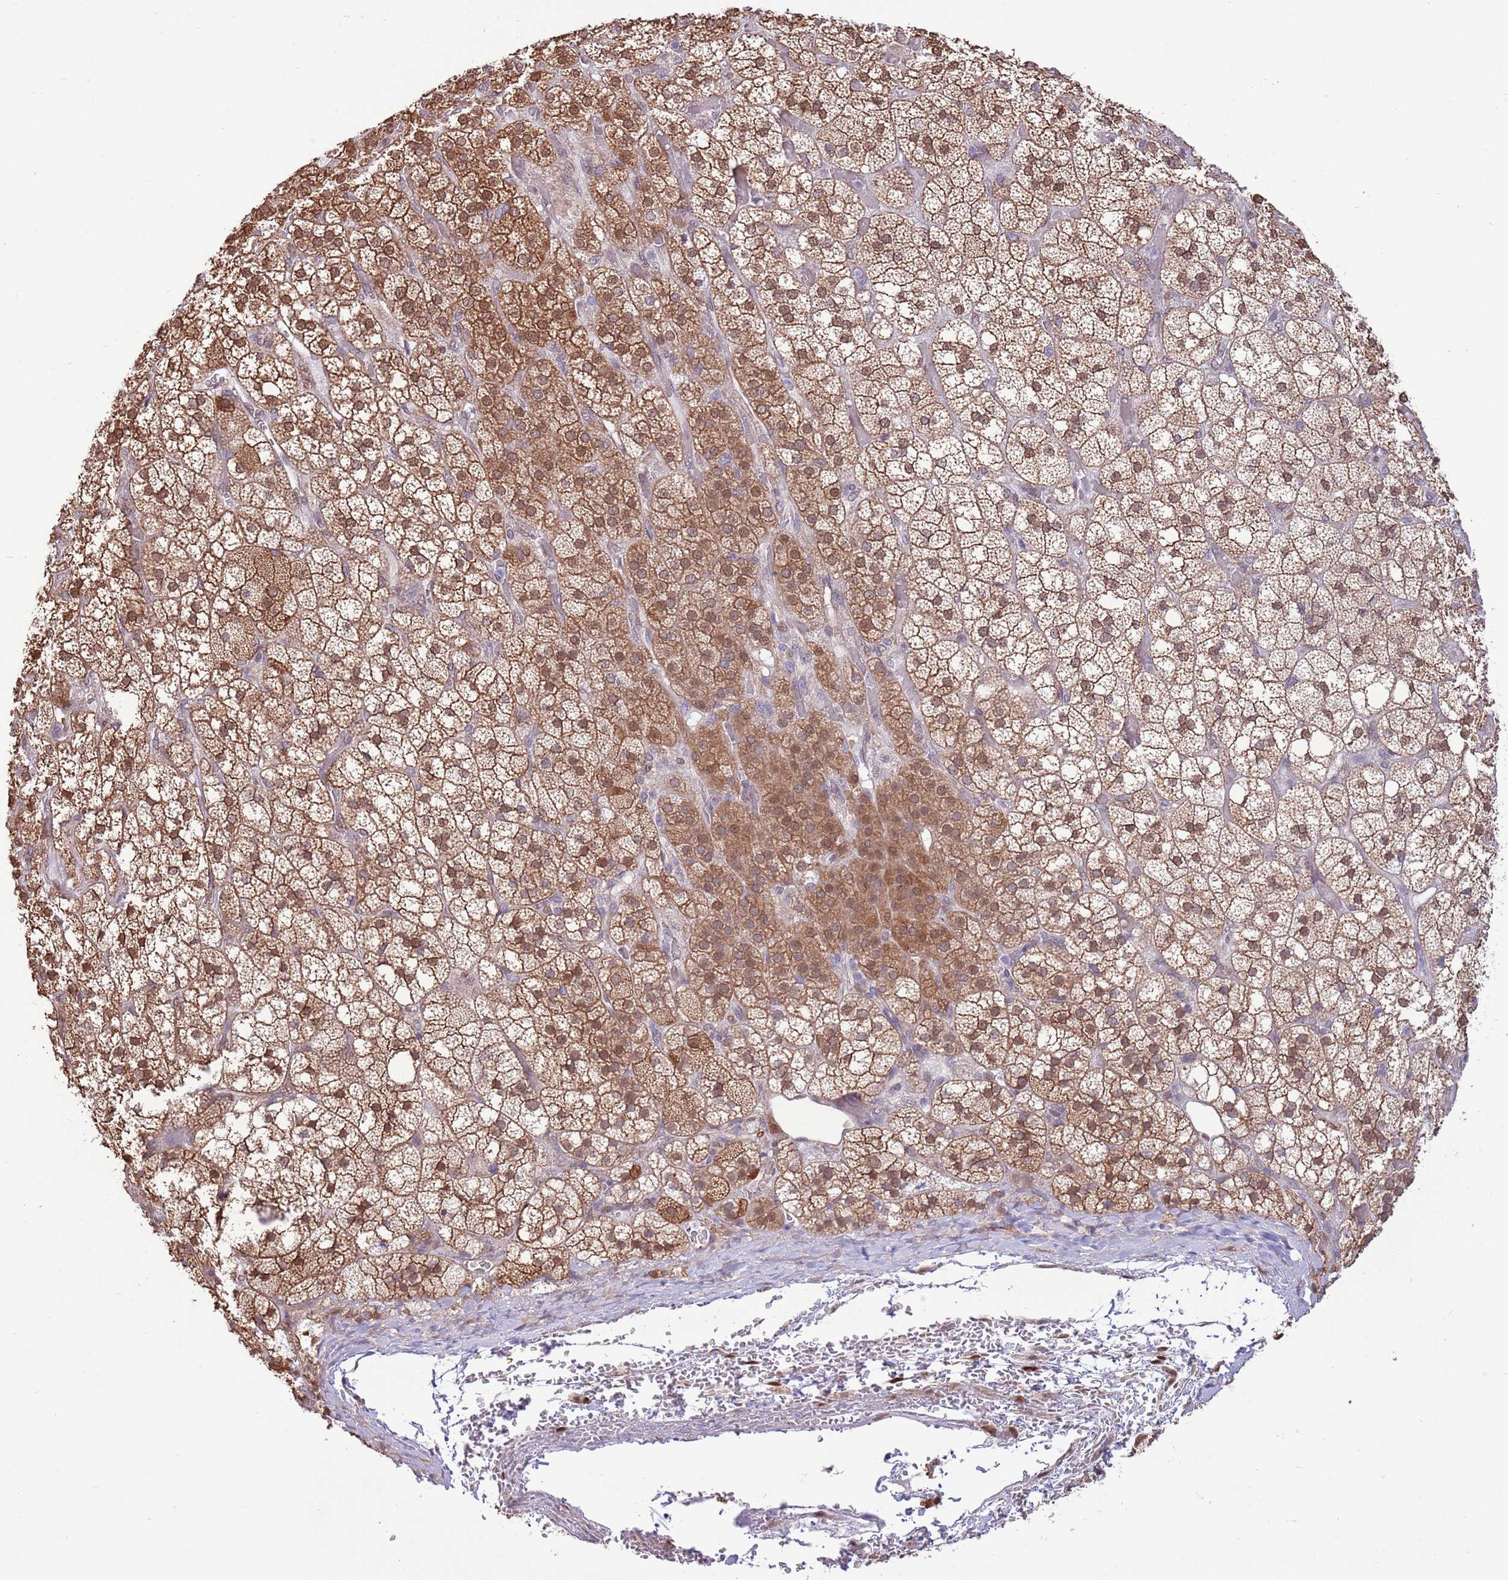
{"staining": {"intensity": "moderate", "quantity": ">75%", "location": "cytoplasmic/membranous,nuclear"}, "tissue": "adrenal gland", "cell_type": "Glandular cells", "image_type": "normal", "snomed": [{"axis": "morphology", "description": "Normal tissue, NOS"}, {"axis": "topography", "description": "Adrenal gland"}], "caption": "Protein expression by IHC exhibits moderate cytoplasmic/membranous,nuclear positivity in about >75% of glandular cells in normal adrenal gland. (IHC, brightfield microscopy, high magnification).", "gene": "ARL2BP", "patient": {"sex": "male", "age": 61}}